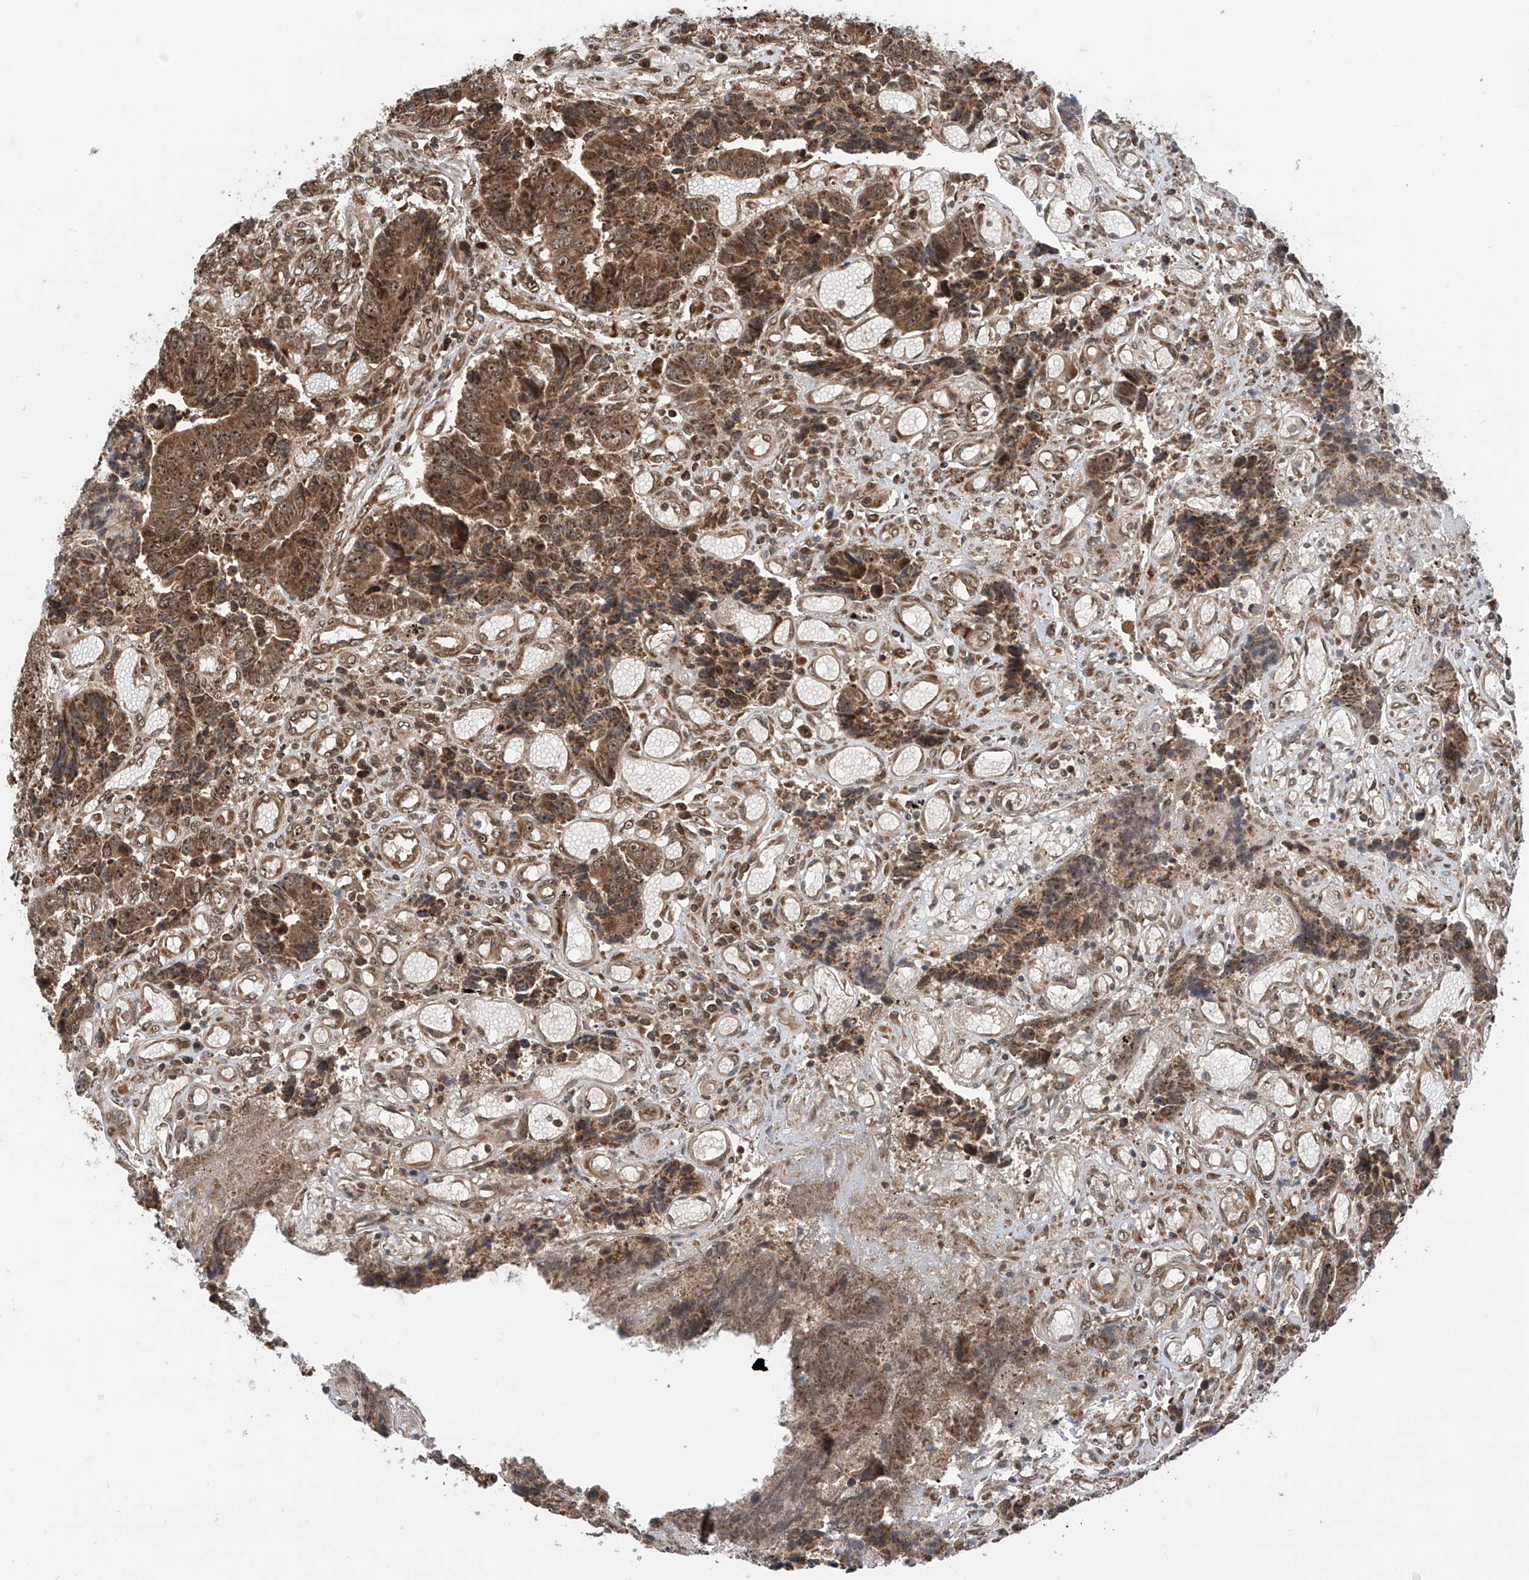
{"staining": {"intensity": "strong", "quantity": ">75%", "location": "cytoplasmic/membranous,nuclear"}, "tissue": "colorectal cancer", "cell_type": "Tumor cells", "image_type": "cancer", "snomed": [{"axis": "morphology", "description": "Adenocarcinoma, NOS"}, {"axis": "topography", "description": "Rectum"}], "caption": "DAB immunohistochemical staining of colorectal cancer reveals strong cytoplasmic/membranous and nuclear protein positivity in approximately >75% of tumor cells. (brown staining indicates protein expression, while blue staining denotes nuclei).", "gene": "C1orf131", "patient": {"sex": "male", "age": 84}}